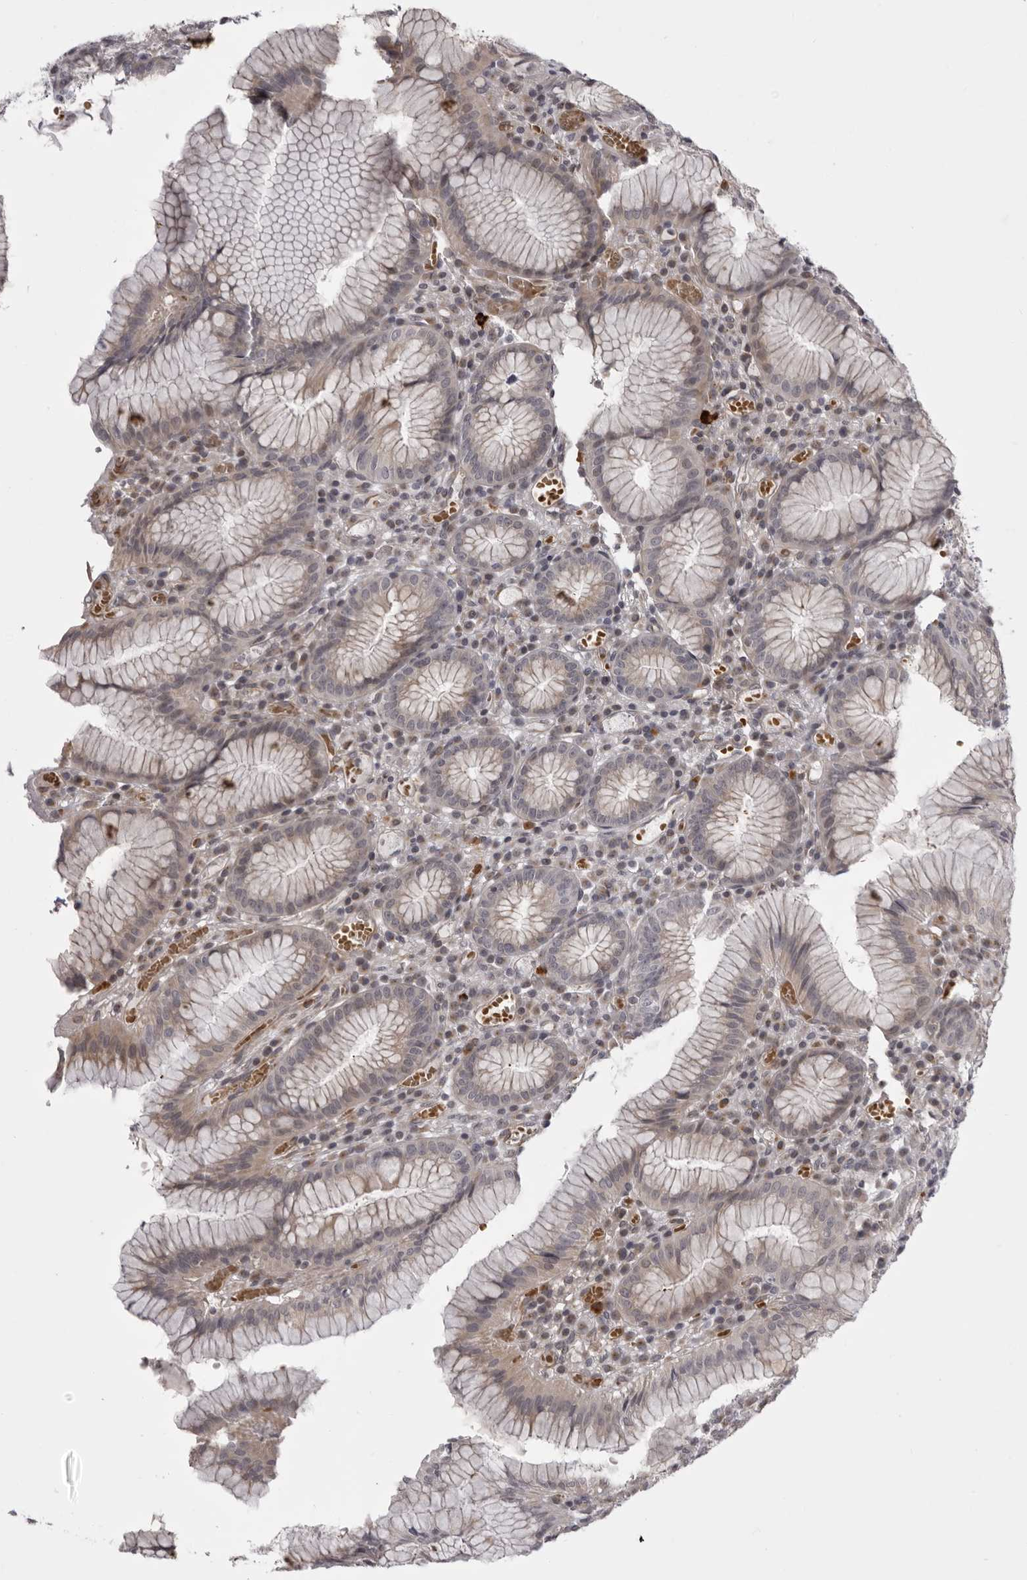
{"staining": {"intensity": "weak", "quantity": "25%-75%", "location": "cytoplasmic/membranous"}, "tissue": "stomach", "cell_type": "Glandular cells", "image_type": "normal", "snomed": [{"axis": "morphology", "description": "Normal tissue, NOS"}, {"axis": "topography", "description": "Stomach"}], "caption": "Stomach stained with DAB immunohistochemistry (IHC) shows low levels of weak cytoplasmic/membranous staining in approximately 25%-75% of glandular cells.", "gene": "EPHA10", "patient": {"sex": "male", "age": 55}}